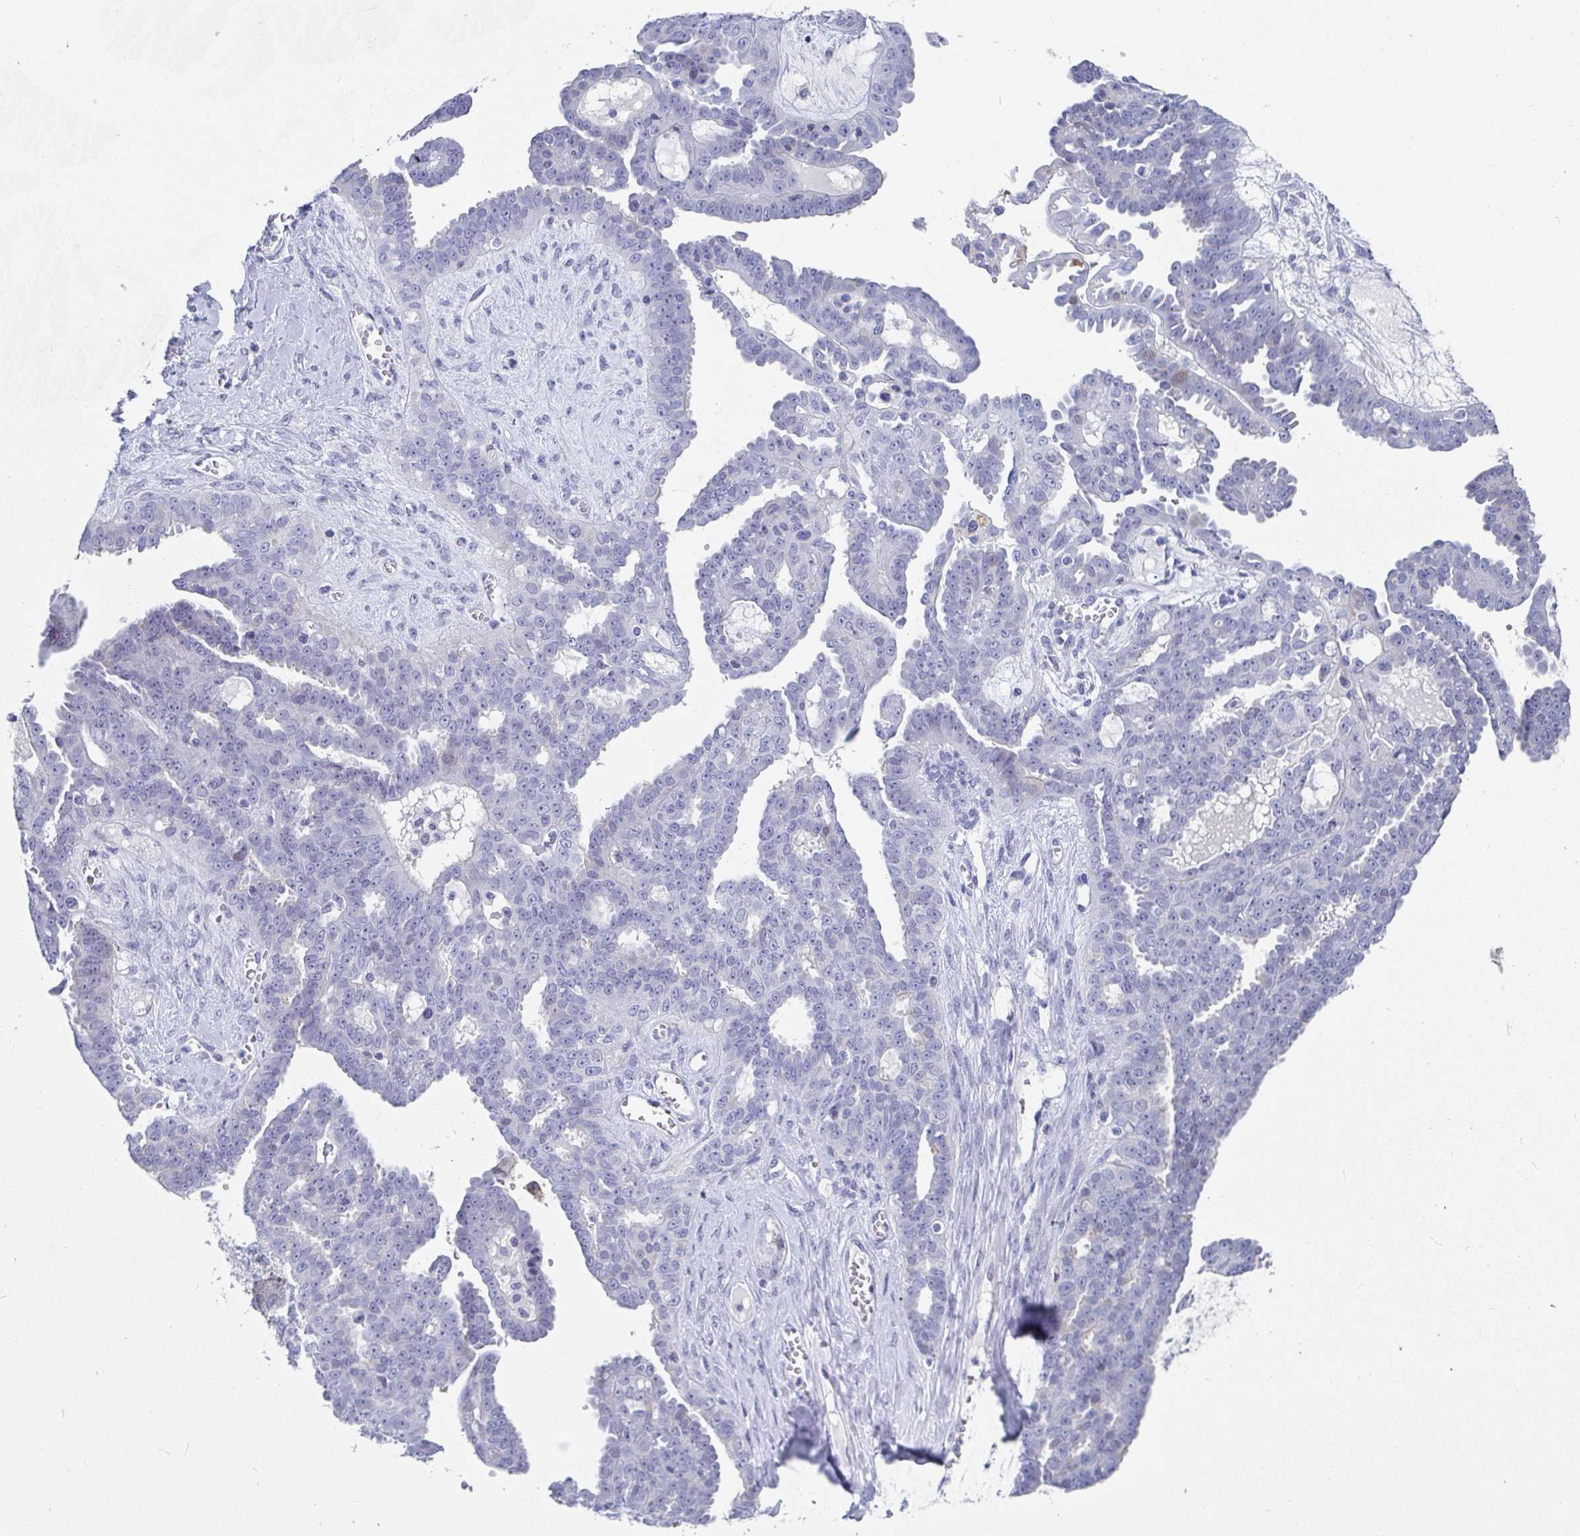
{"staining": {"intensity": "negative", "quantity": "none", "location": "none"}, "tissue": "ovarian cancer", "cell_type": "Tumor cells", "image_type": "cancer", "snomed": [{"axis": "morphology", "description": "Cystadenocarcinoma, serous, NOS"}, {"axis": "topography", "description": "Ovary"}], "caption": "Tumor cells are negative for protein expression in human ovarian cancer (serous cystadenocarcinoma). (IHC, brightfield microscopy, high magnification).", "gene": "ZFP82", "patient": {"sex": "female", "age": 71}}